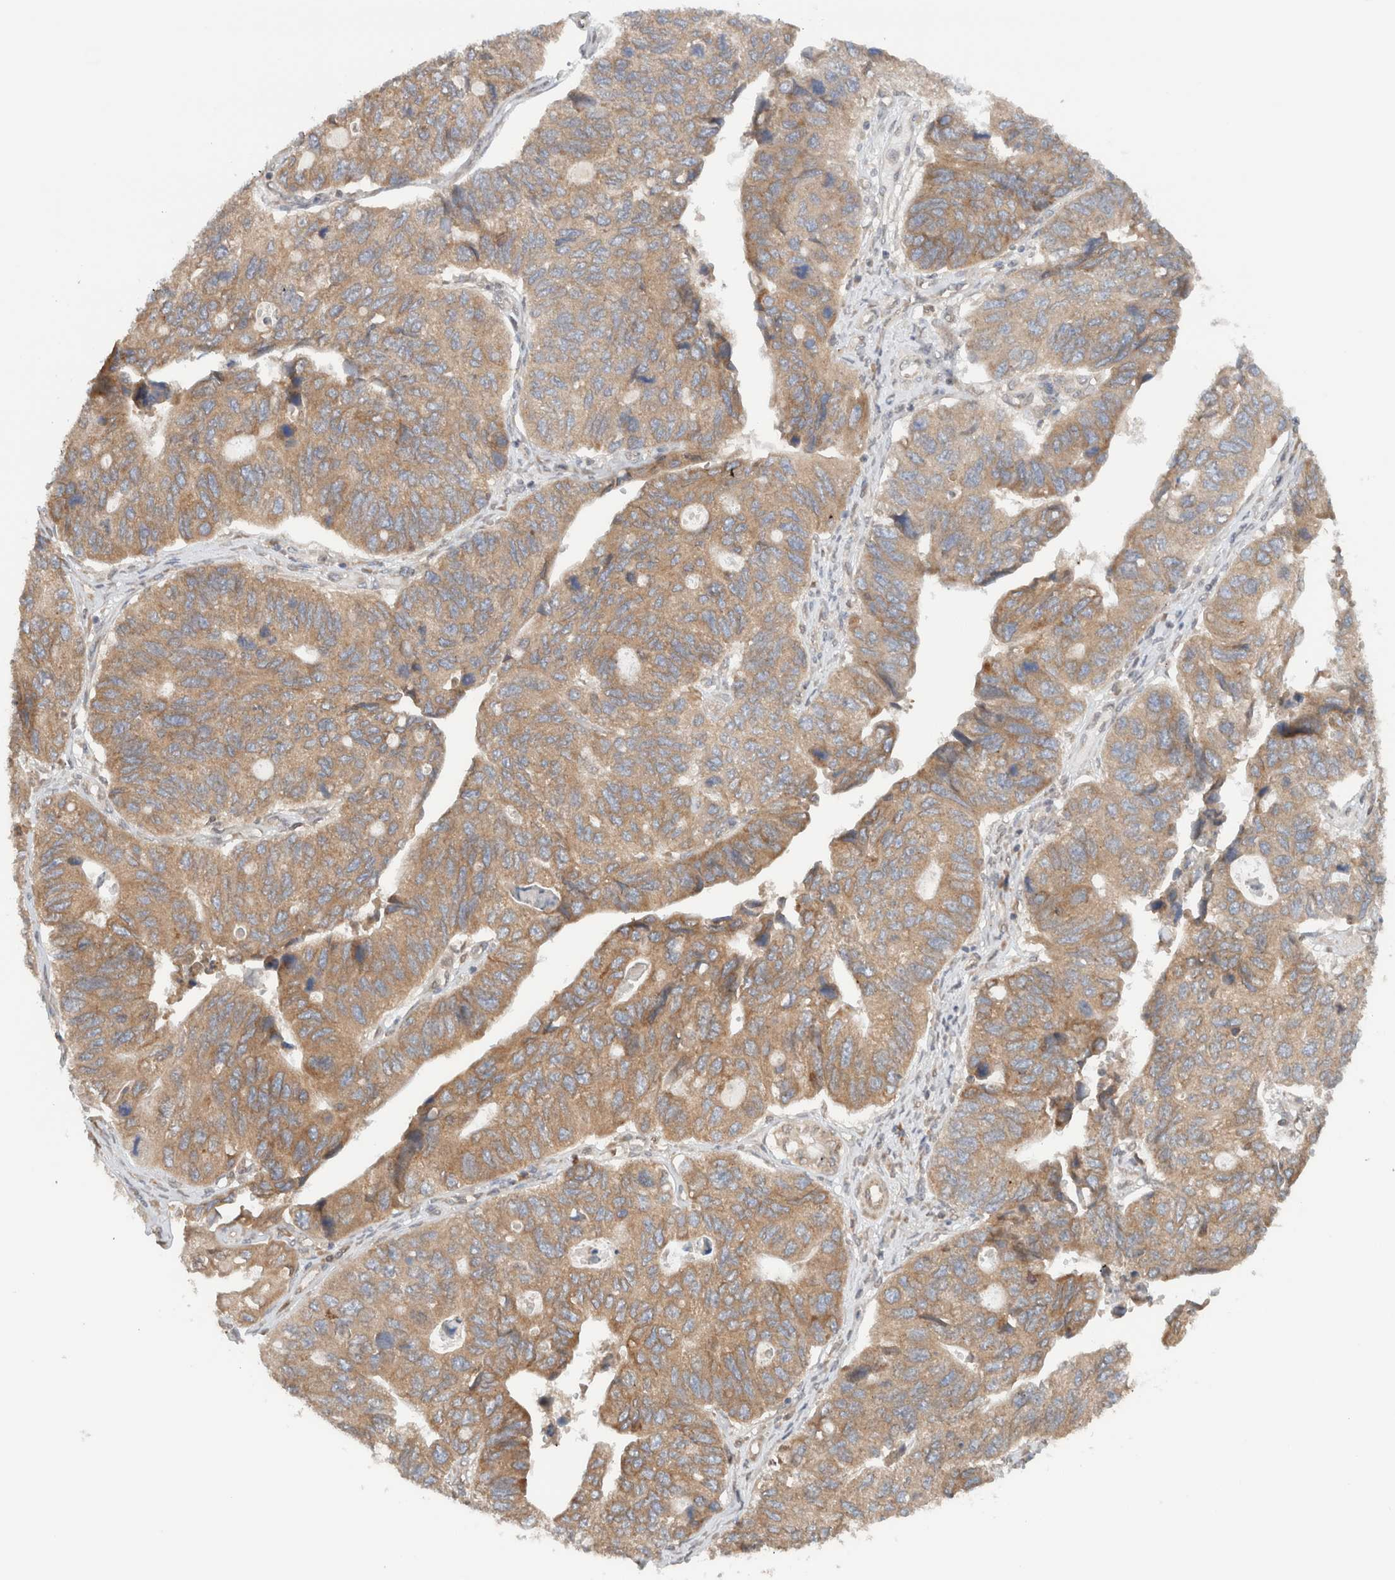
{"staining": {"intensity": "moderate", "quantity": ">75%", "location": "cytoplasmic/membranous"}, "tissue": "stomach cancer", "cell_type": "Tumor cells", "image_type": "cancer", "snomed": [{"axis": "morphology", "description": "Adenocarcinoma, NOS"}, {"axis": "topography", "description": "Stomach"}], "caption": "Stomach cancer (adenocarcinoma) was stained to show a protein in brown. There is medium levels of moderate cytoplasmic/membranous staining in about >75% of tumor cells.", "gene": "ARFGEF2", "patient": {"sex": "male", "age": 59}}